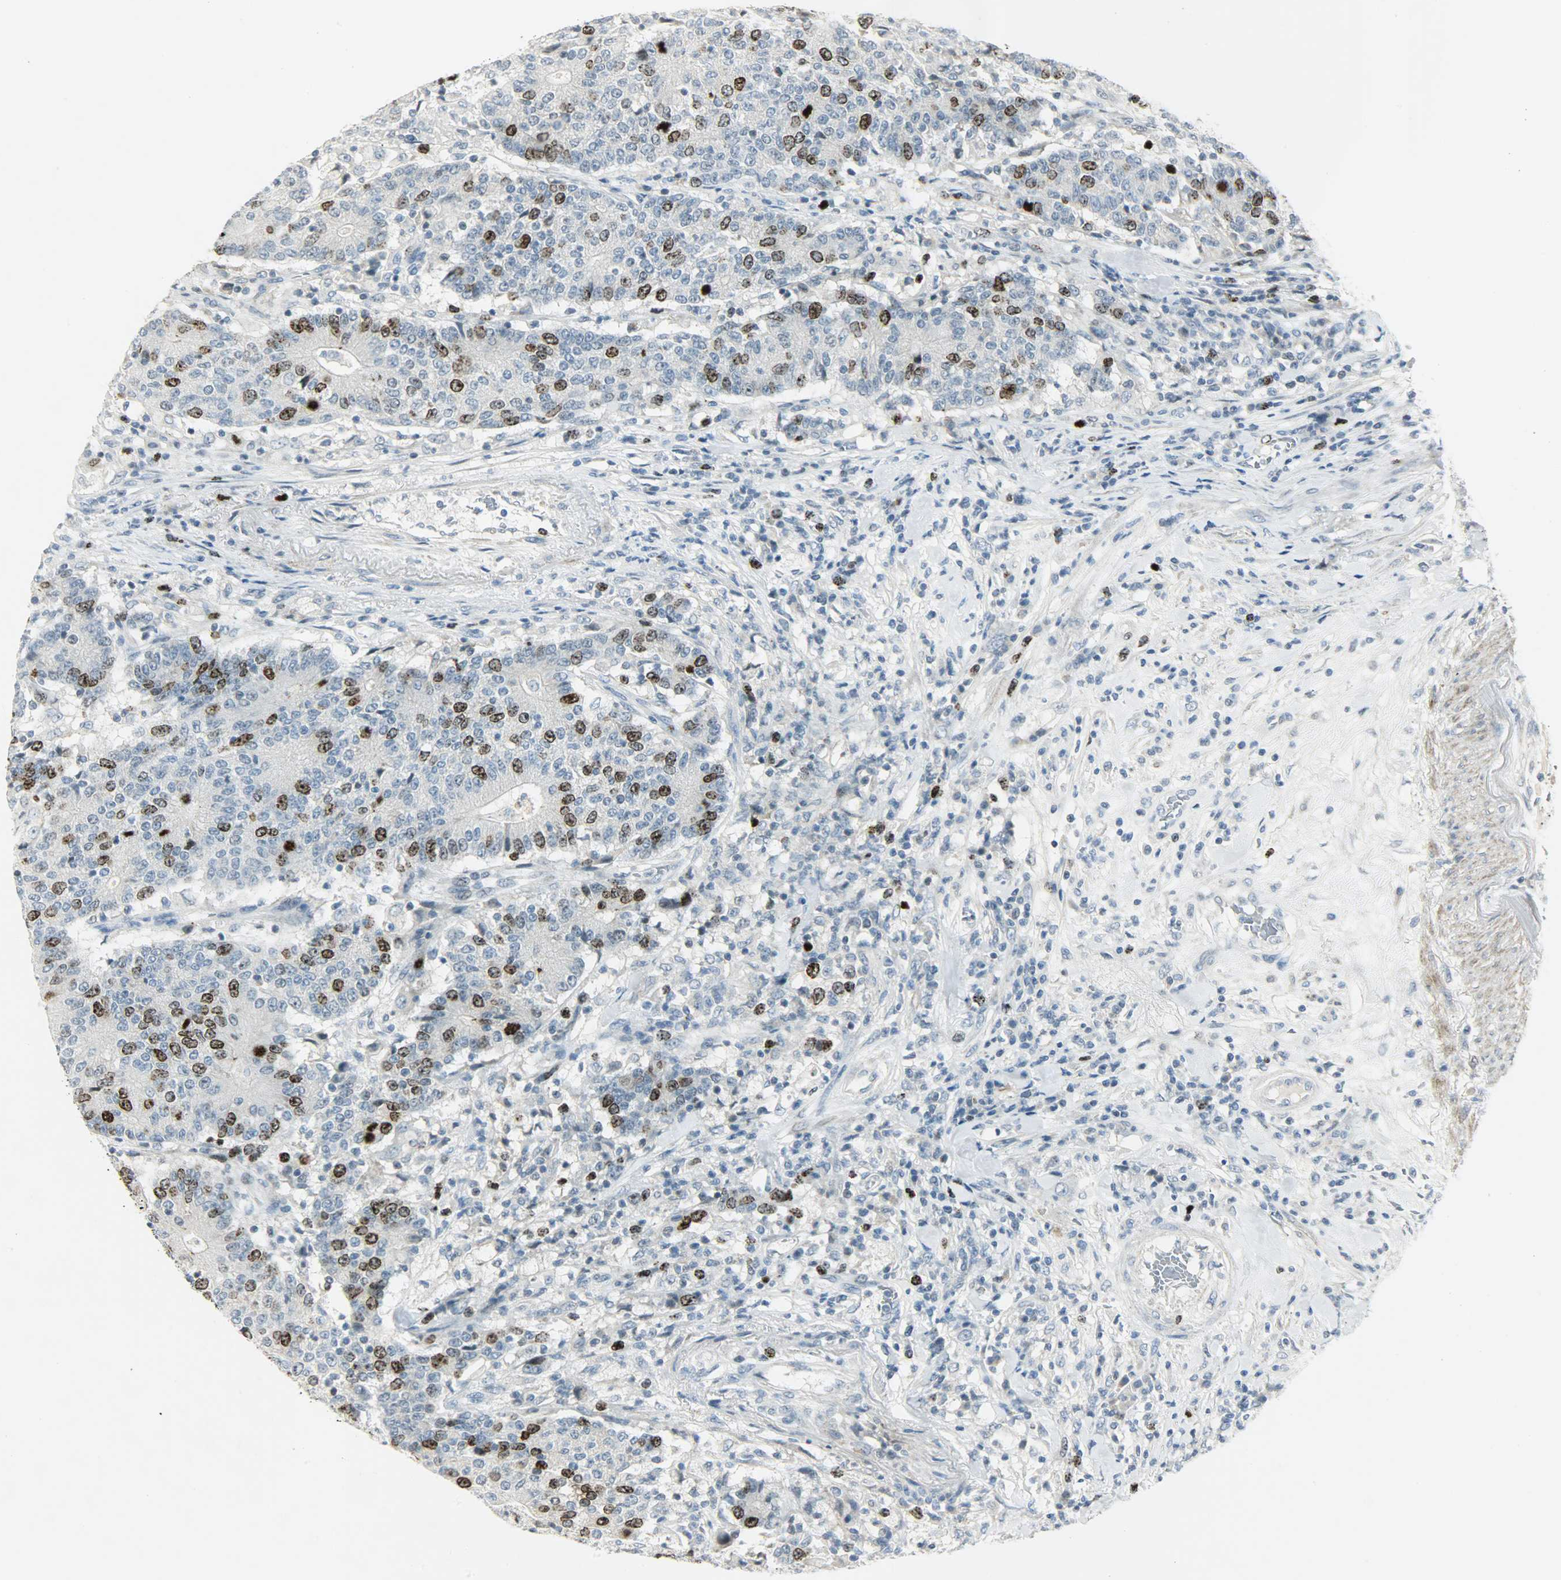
{"staining": {"intensity": "strong", "quantity": "25%-75%", "location": "nuclear"}, "tissue": "colorectal cancer", "cell_type": "Tumor cells", "image_type": "cancer", "snomed": [{"axis": "morphology", "description": "Normal tissue, NOS"}, {"axis": "morphology", "description": "Adenocarcinoma, NOS"}, {"axis": "topography", "description": "Colon"}], "caption": "This image reveals colorectal cancer stained with immunohistochemistry to label a protein in brown. The nuclear of tumor cells show strong positivity for the protein. Nuclei are counter-stained blue.", "gene": "AURKB", "patient": {"sex": "female", "age": 75}}